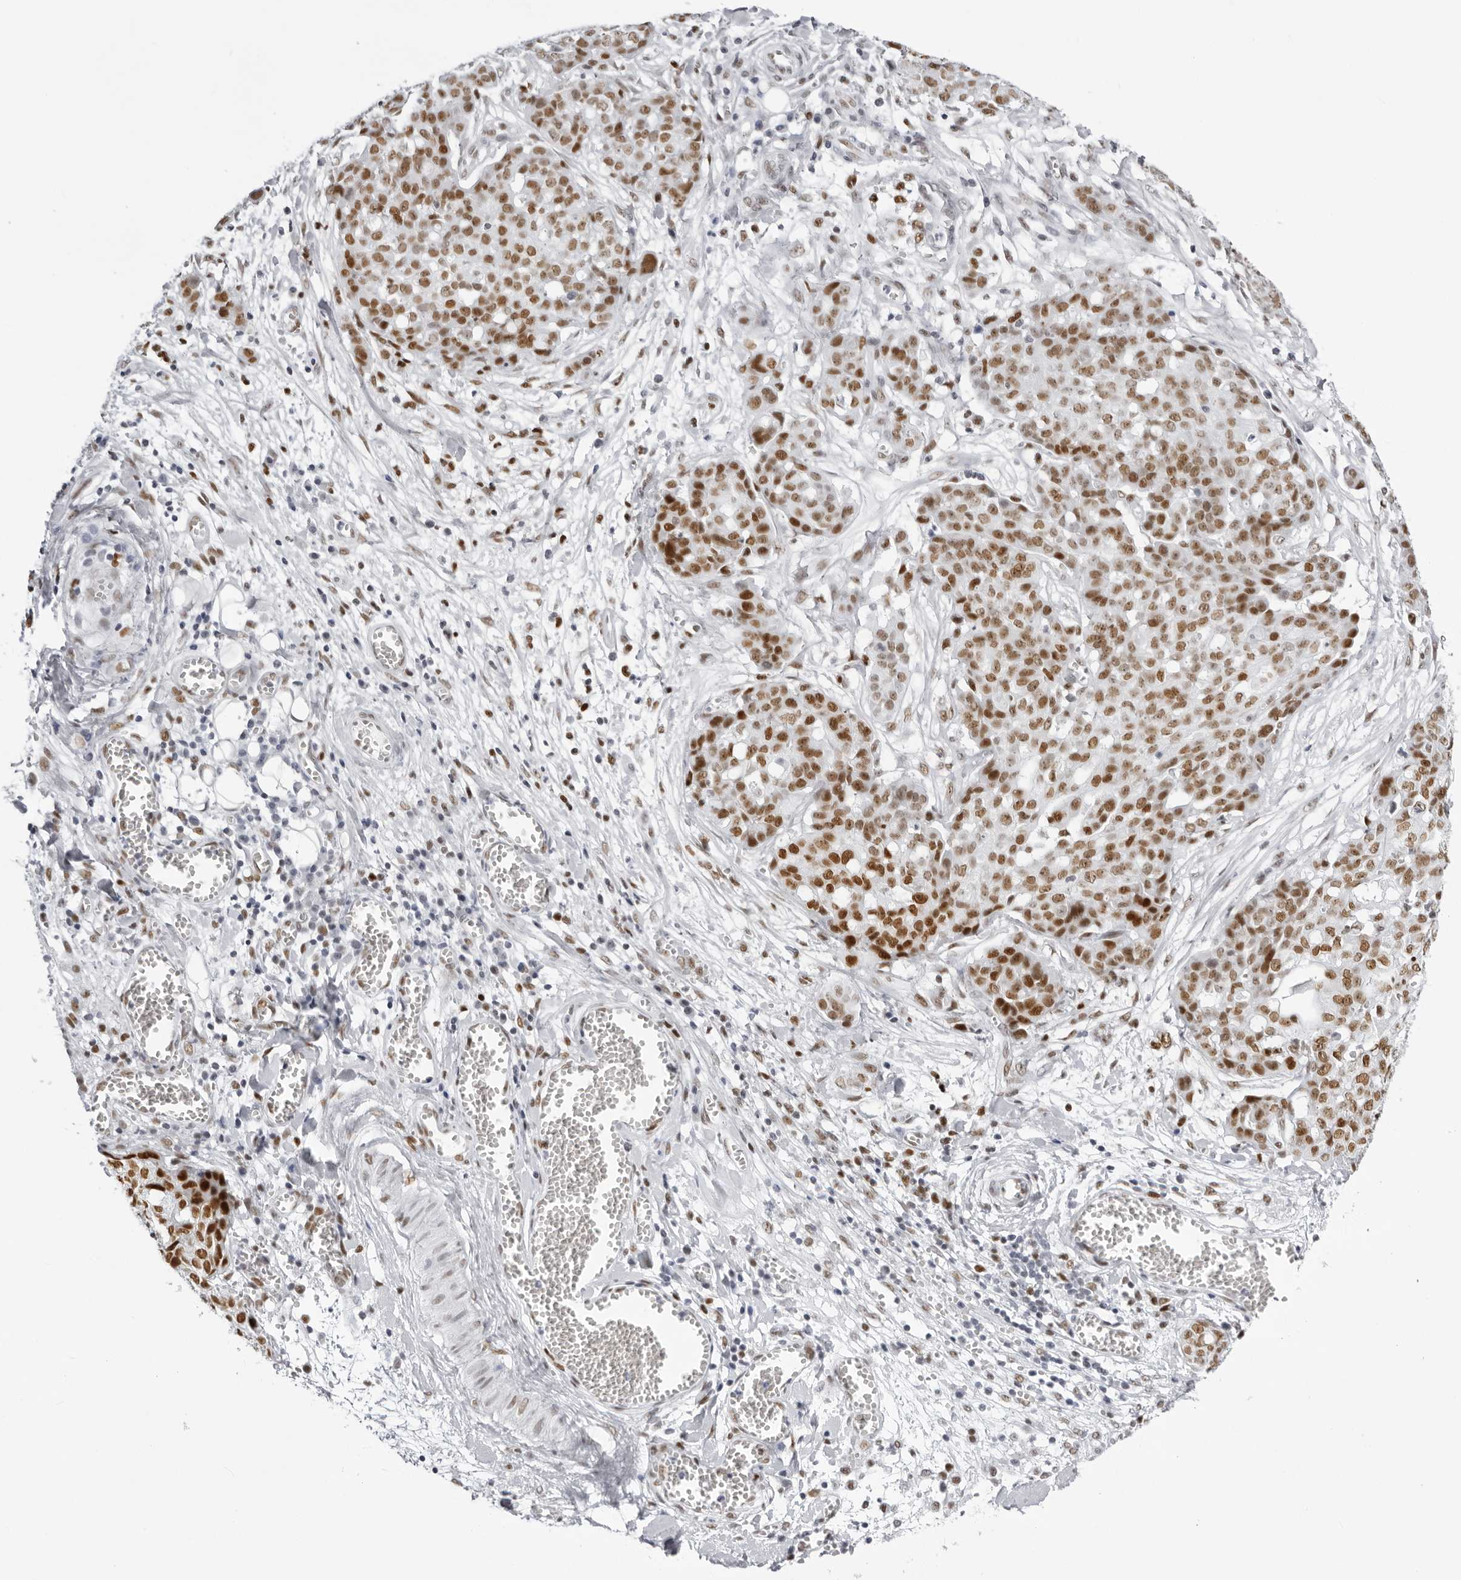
{"staining": {"intensity": "moderate", "quantity": ">75%", "location": "nuclear"}, "tissue": "ovarian cancer", "cell_type": "Tumor cells", "image_type": "cancer", "snomed": [{"axis": "morphology", "description": "Cystadenocarcinoma, serous, NOS"}, {"axis": "topography", "description": "Soft tissue"}, {"axis": "topography", "description": "Ovary"}], "caption": "Protein staining exhibits moderate nuclear expression in about >75% of tumor cells in ovarian serous cystadenocarcinoma.", "gene": "IRF2BP2", "patient": {"sex": "female", "age": 57}}